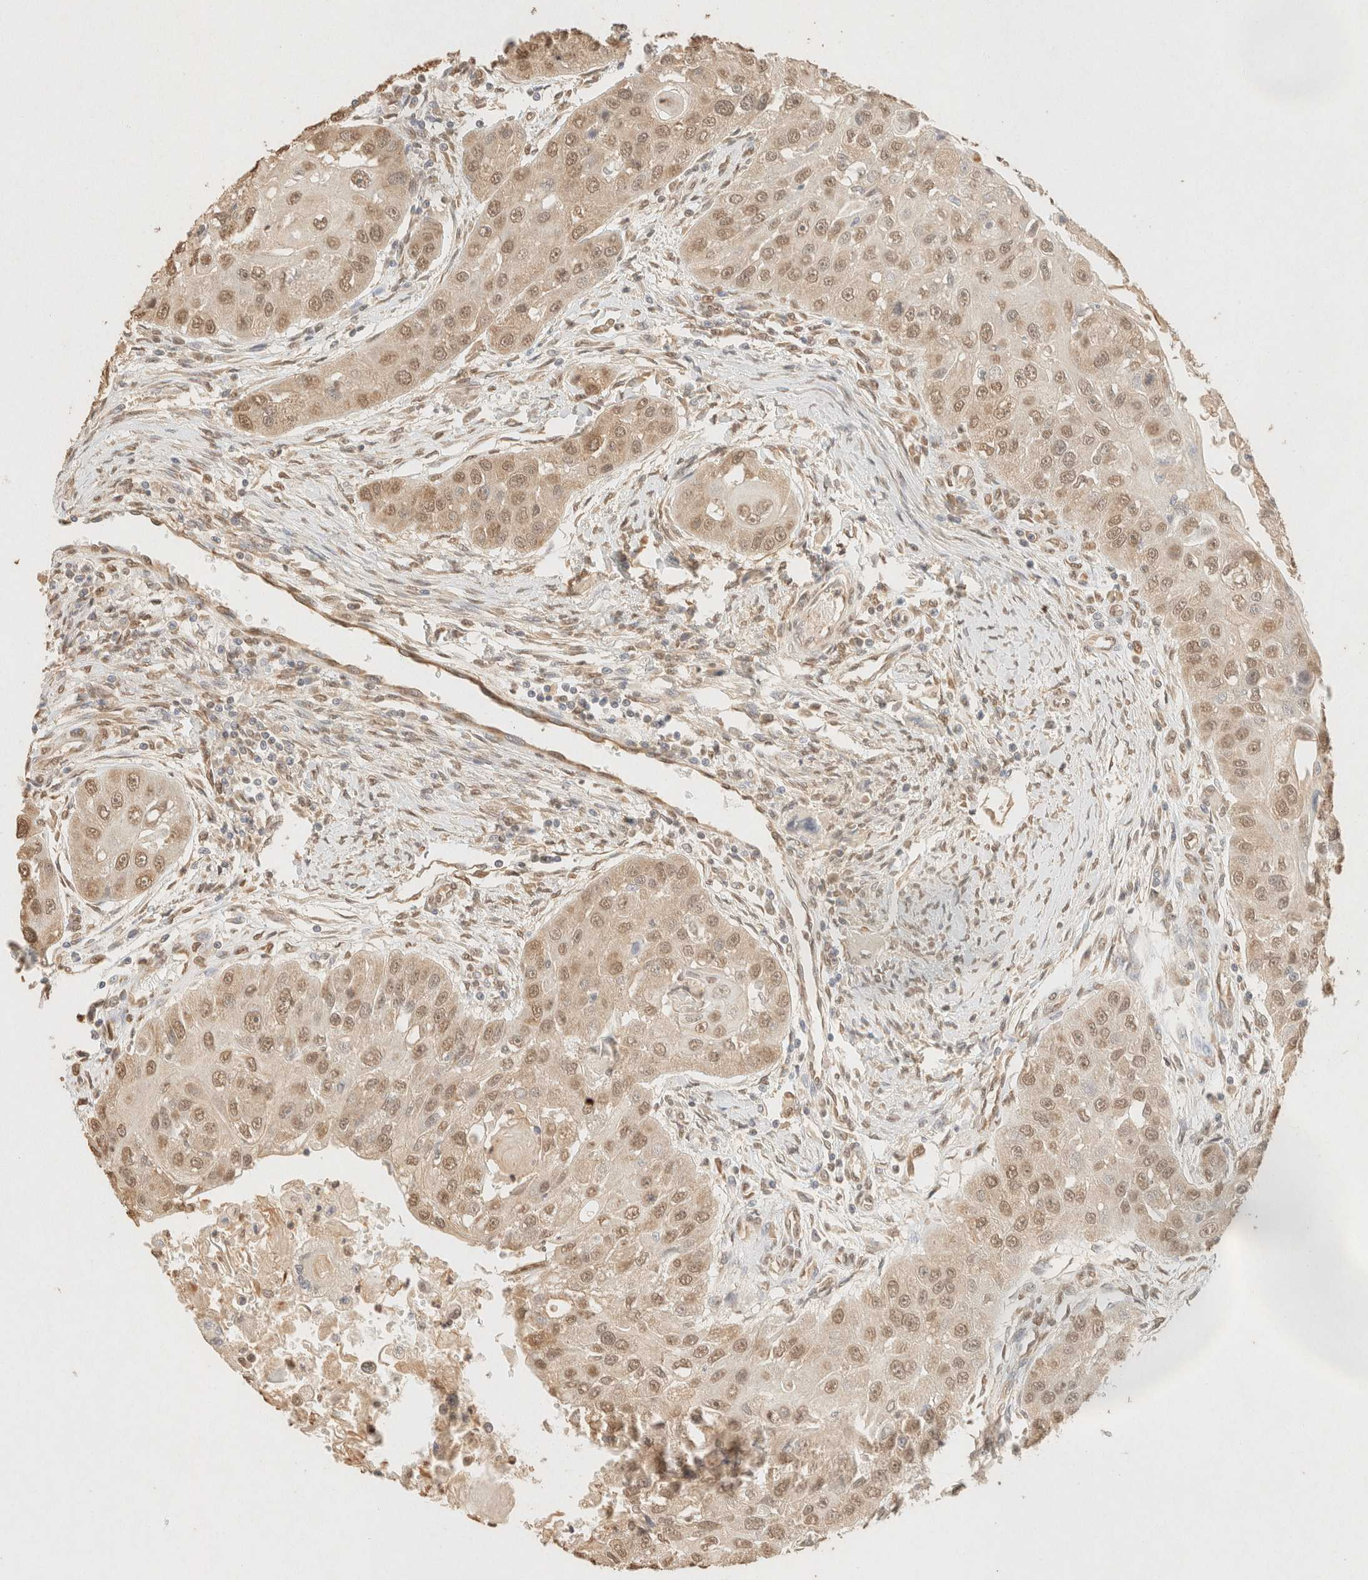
{"staining": {"intensity": "moderate", "quantity": ">75%", "location": "nuclear"}, "tissue": "head and neck cancer", "cell_type": "Tumor cells", "image_type": "cancer", "snomed": [{"axis": "morphology", "description": "Normal tissue, NOS"}, {"axis": "morphology", "description": "Squamous cell carcinoma, NOS"}, {"axis": "topography", "description": "Skeletal muscle"}, {"axis": "topography", "description": "Head-Neck"}], "caption": "The histopathology image shows staining of head and neck cancer (squamous cell carcinoma), revealing moderate nuclear protein staining (brown color) within tumor cells.", "gene": "S100A13", "patient": {"sex": "male", "age": 51}}